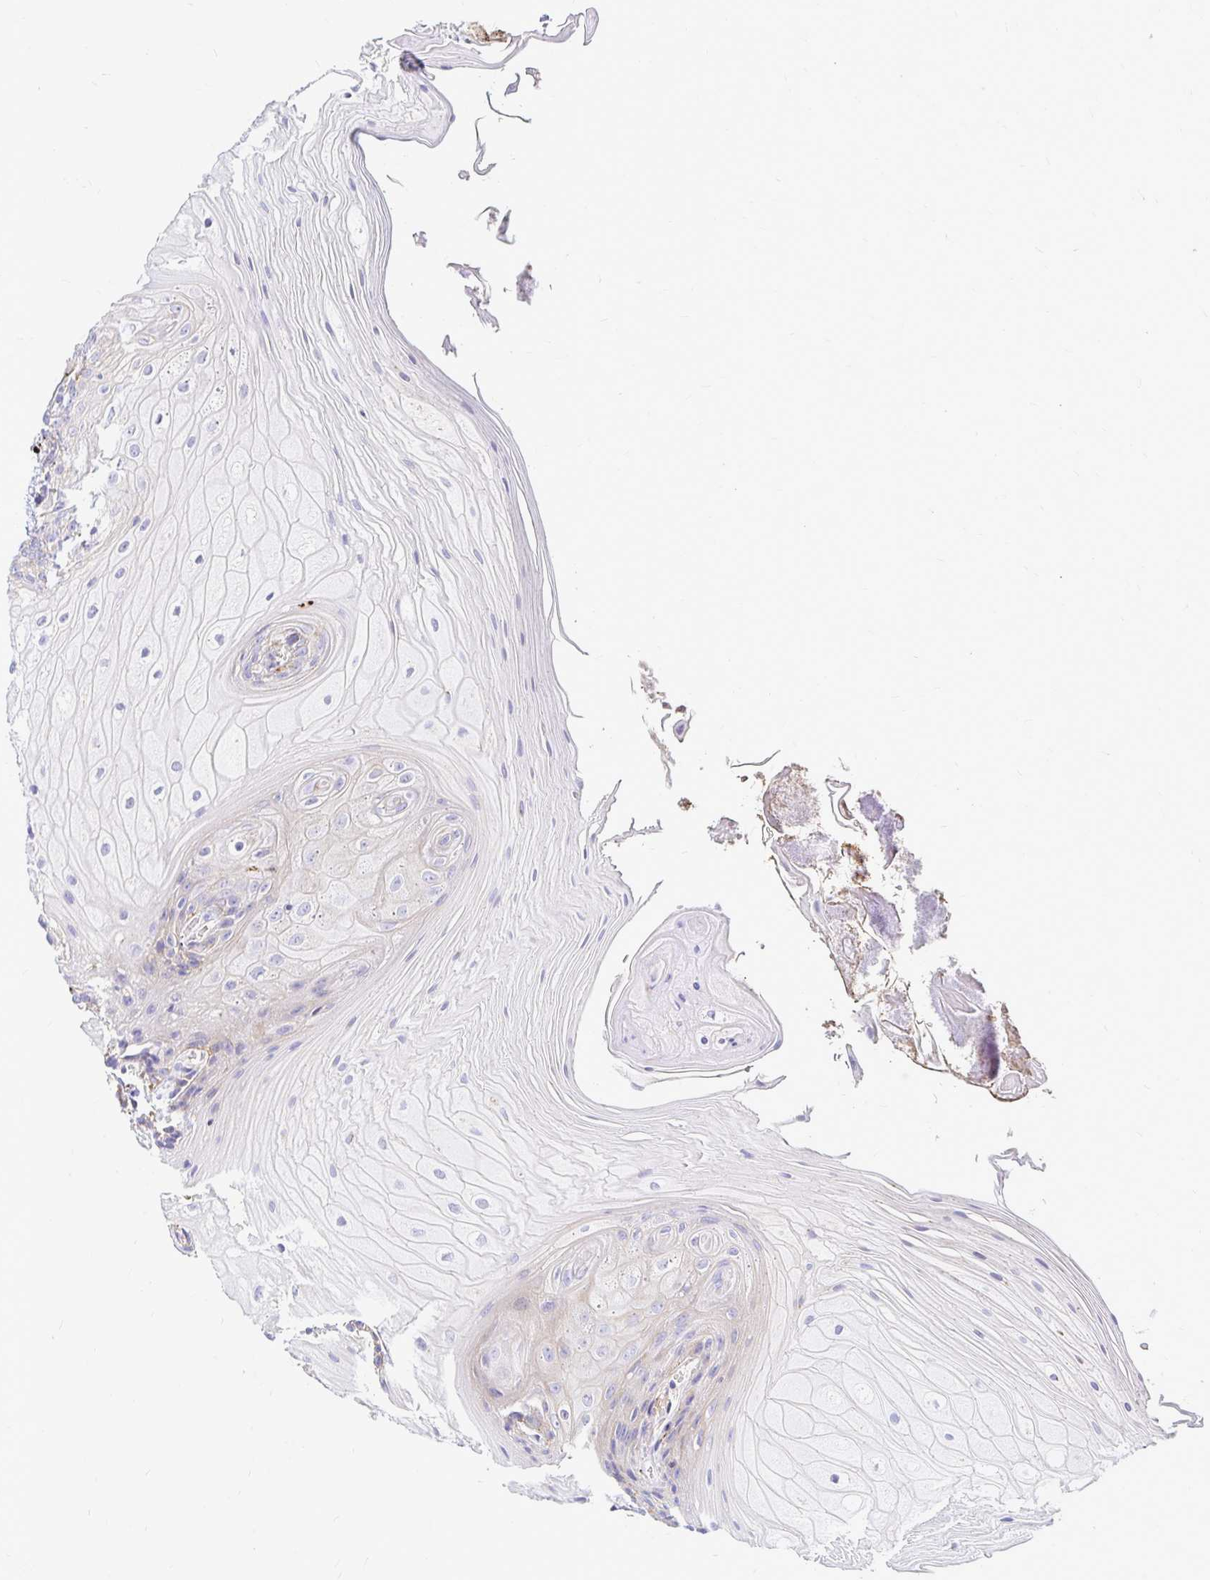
{"staining": {"intensity": "negative", "quantity": "none", "location": "none"}, "tissue": "oral mucosa", "cell_type": "Squamous epithelial cells", "image_type": "normal", "snomed": [{"axis": "morphology", "description": "Normal tissue, NOS"}, {"axis": "topography", "description": "Oral tissue"}, {"axis": "topography", "description": "Tounge, NOS"}, {"axis": "topography", "description": "Head-Neck"}], "caption": "Immunohistochemical staining of unremarkable human oral mucosa demonstrates no significant positivity in squamous epithelial cells.", "gene": "FUCA1", "patient": {"sex": "female", "age": 84}}